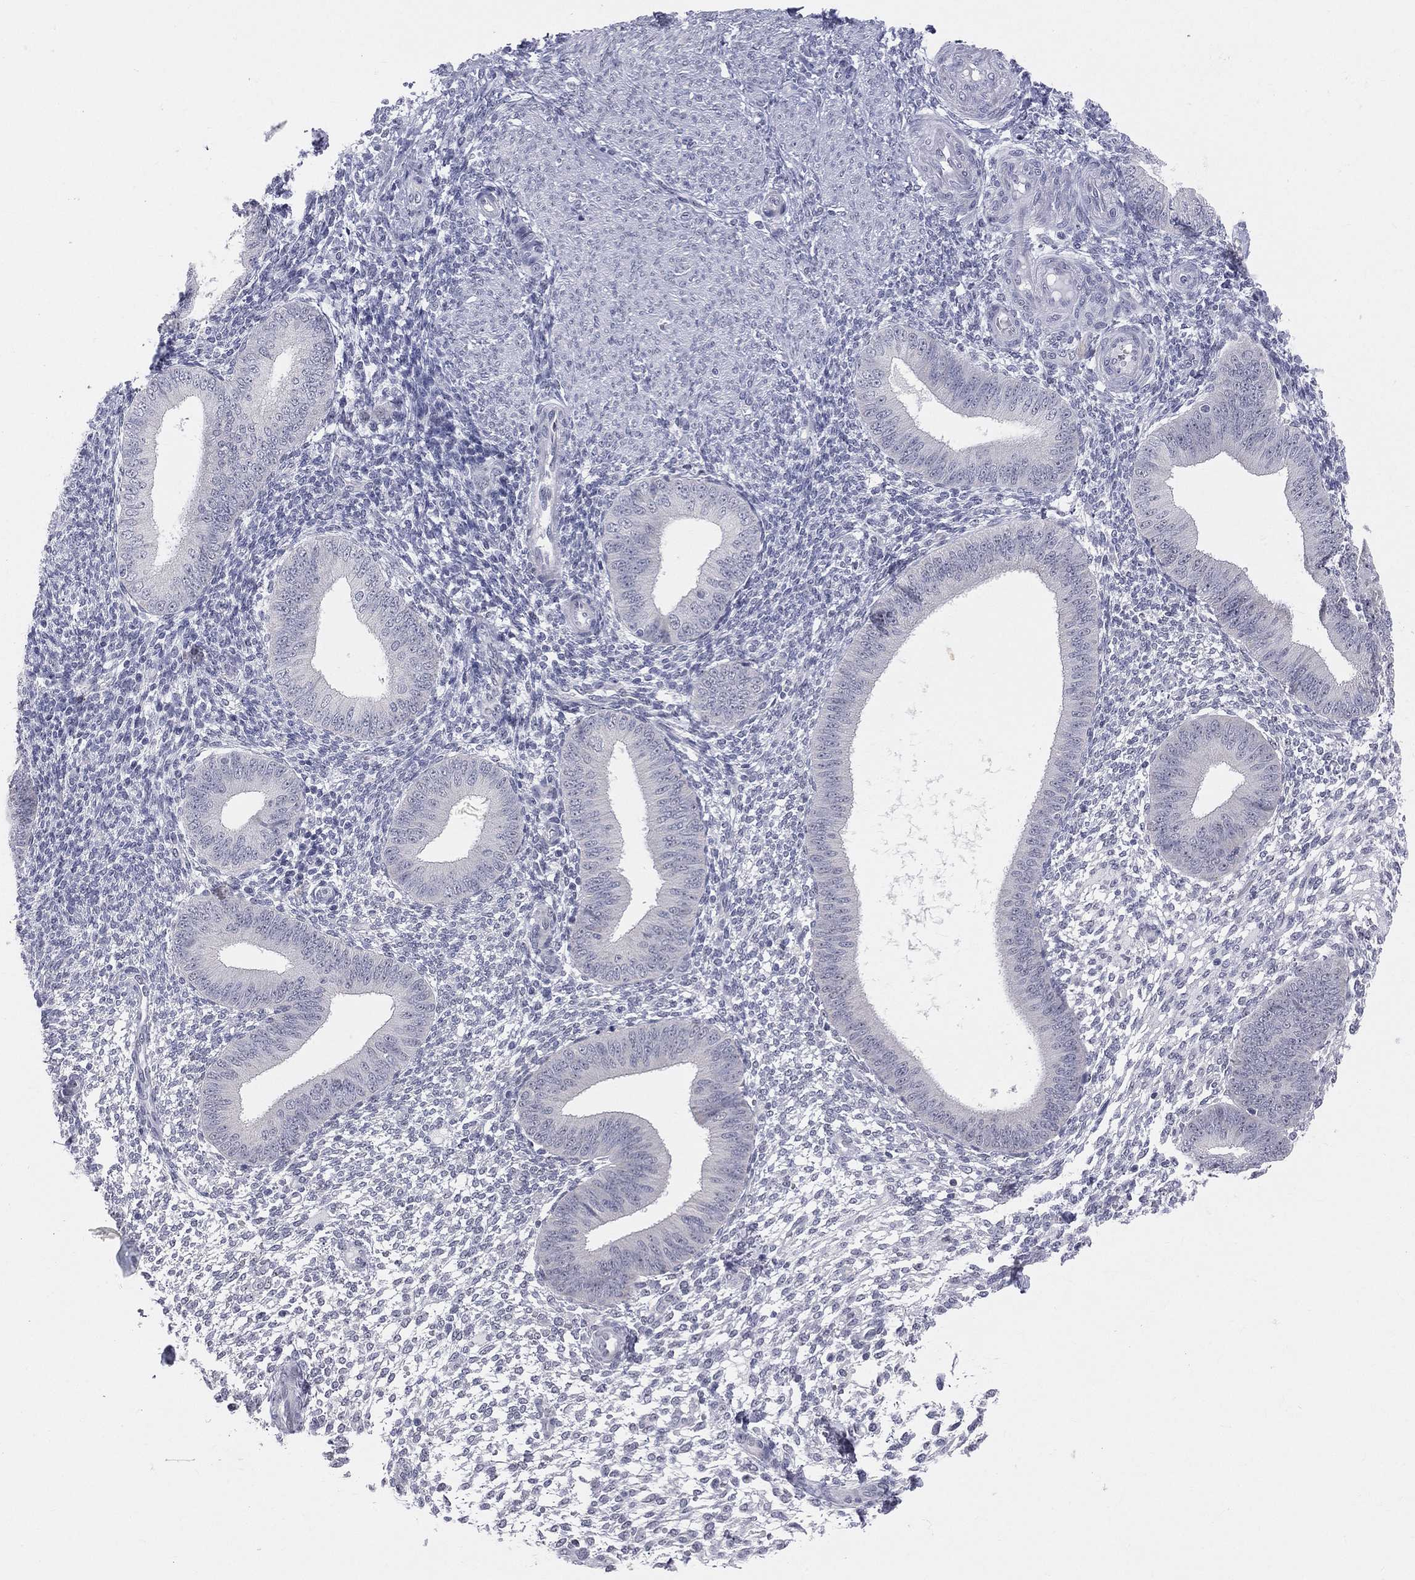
{"staining": {"intensity": "negative", "quantity": "none", "location": "none"}, "tissue": "endometrium", "cell_type": "Cells in endometrial stroma", "image_type": "normal", "snomed": [{"axis": "morphology", "description": "Normal tissue, NOS"}, {"axis": "topography", "description": "Endometrium"}], "caption": "Unremarkable endometrium was stained to show a protein in brown. There is no significant expression in cells in endometrial stroma.", "gene": "CD22", "patient": {"sex": "female", "age": 39}}